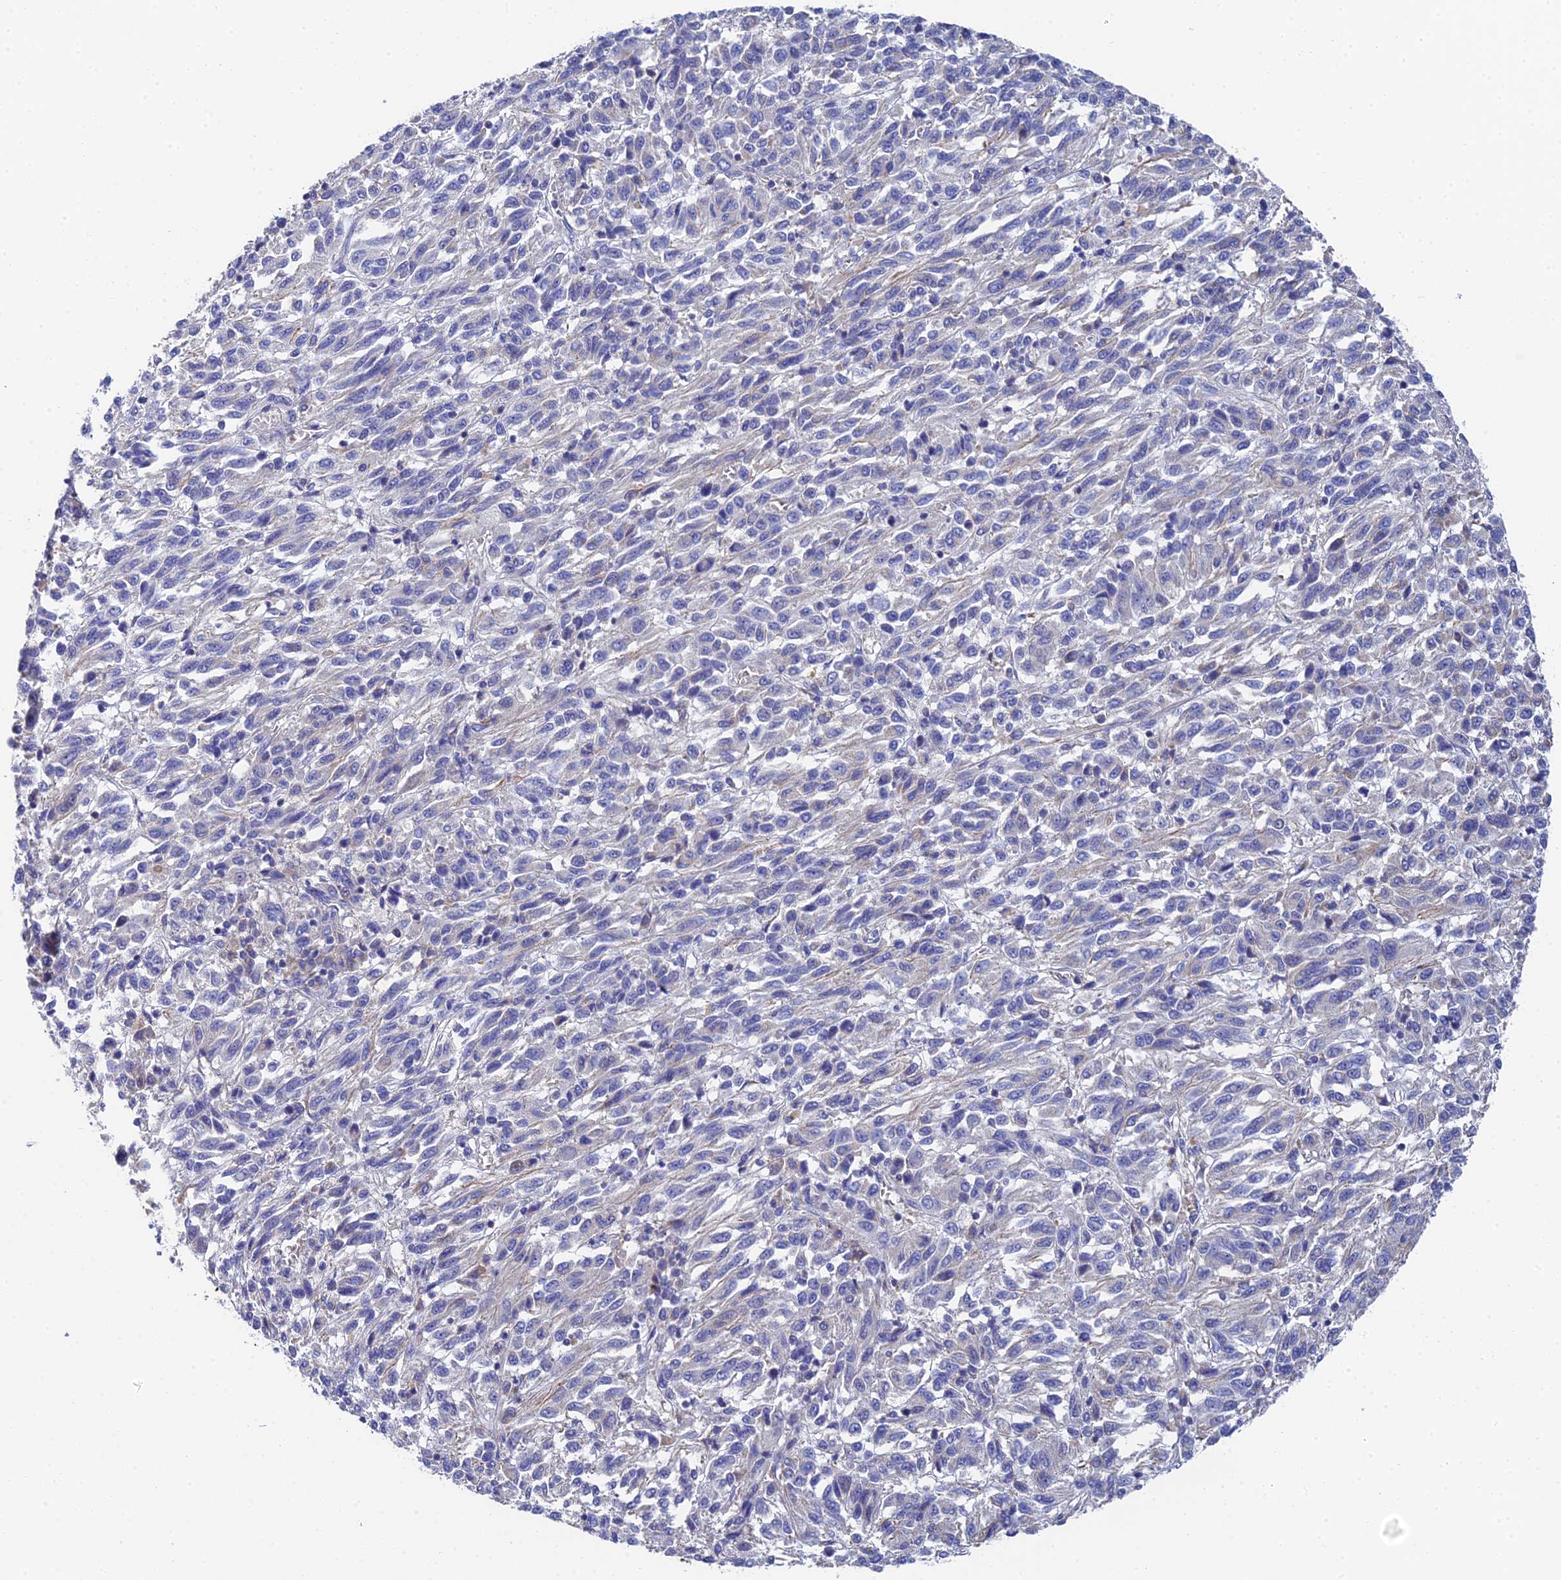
{"staining": {"intensity": "negative", "quantity": "none", "location": "none"}, "tissue": "melanoma", "cell_type": "Tumor cells", "image_type": "cancer", "snomed": [{"axis": "morphology", "description": "Malignant melanoma, Metastatic site"}, {"axis": "topography", "description": "Lung"}], "caption": "Human malignant melanoma (metastatic site) stained for a protein using IHC shows no positivity in tumor cells.", "gene": "UBE2L3", "patient": {"sex": "male", "age": 64}}